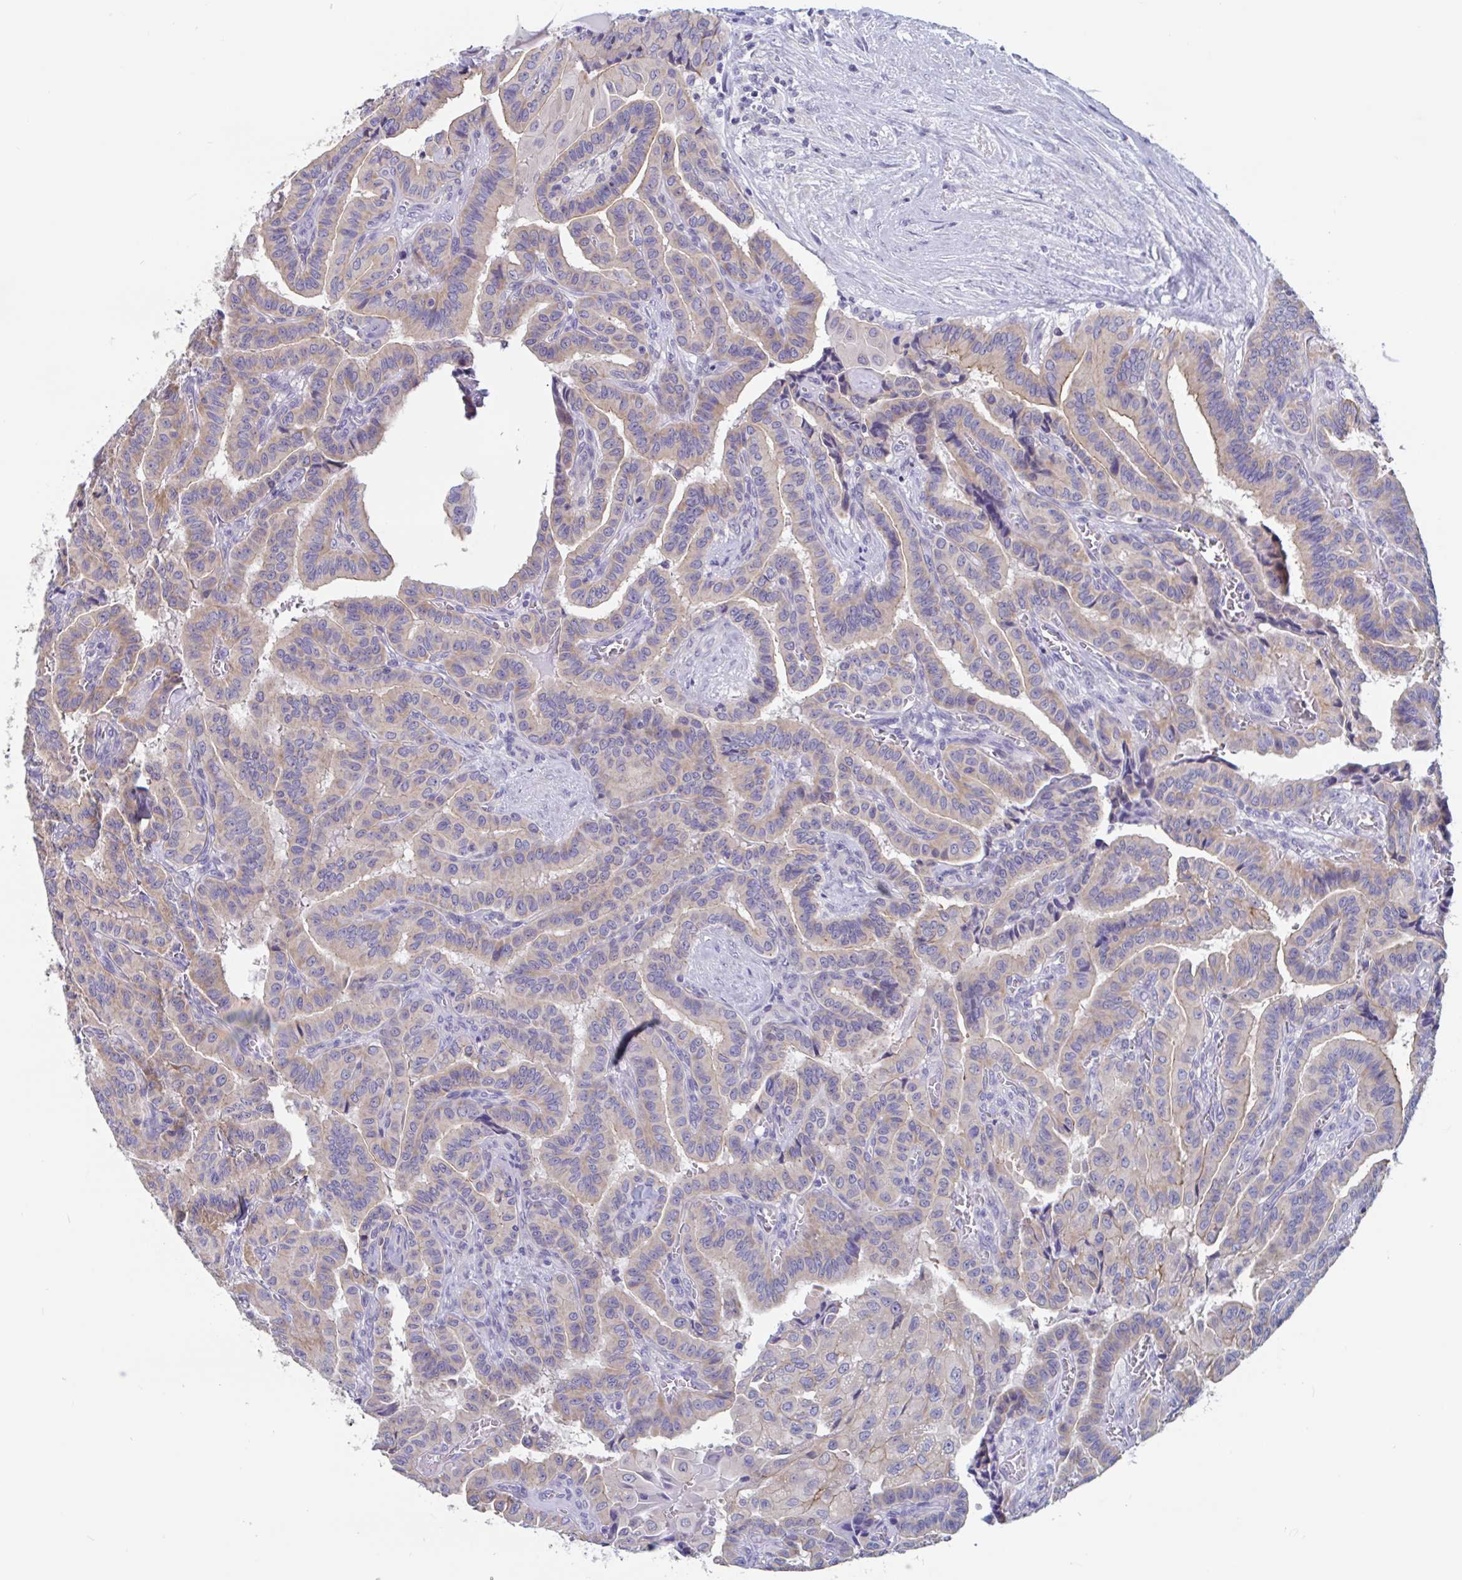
{"staining": {"intensity": "weak", "quantity": "25%-75%", "location": "cytoplasmic/membranous"}, "tissue": "thyroid cancer", "cell_type": "Tumor cells", "image_type": "cancer", "snomed": [{"axis": "morphology", "description": "Papillary adenocarcinoma, NOS"}, {"axis": "morphology", "description": "Papillary adenoma metastatic"}, {"axis": "topography", "description": "Thyroid gland"}], "caption": "Thyroid papillary adenocarcinoma stained with a brown dye reveals weak cytoplasmic/membranous positive positivity in about 25%-75% of tumor cells.", "gene": "UNKL", "patient": {"sex": "male", "age": 87}}